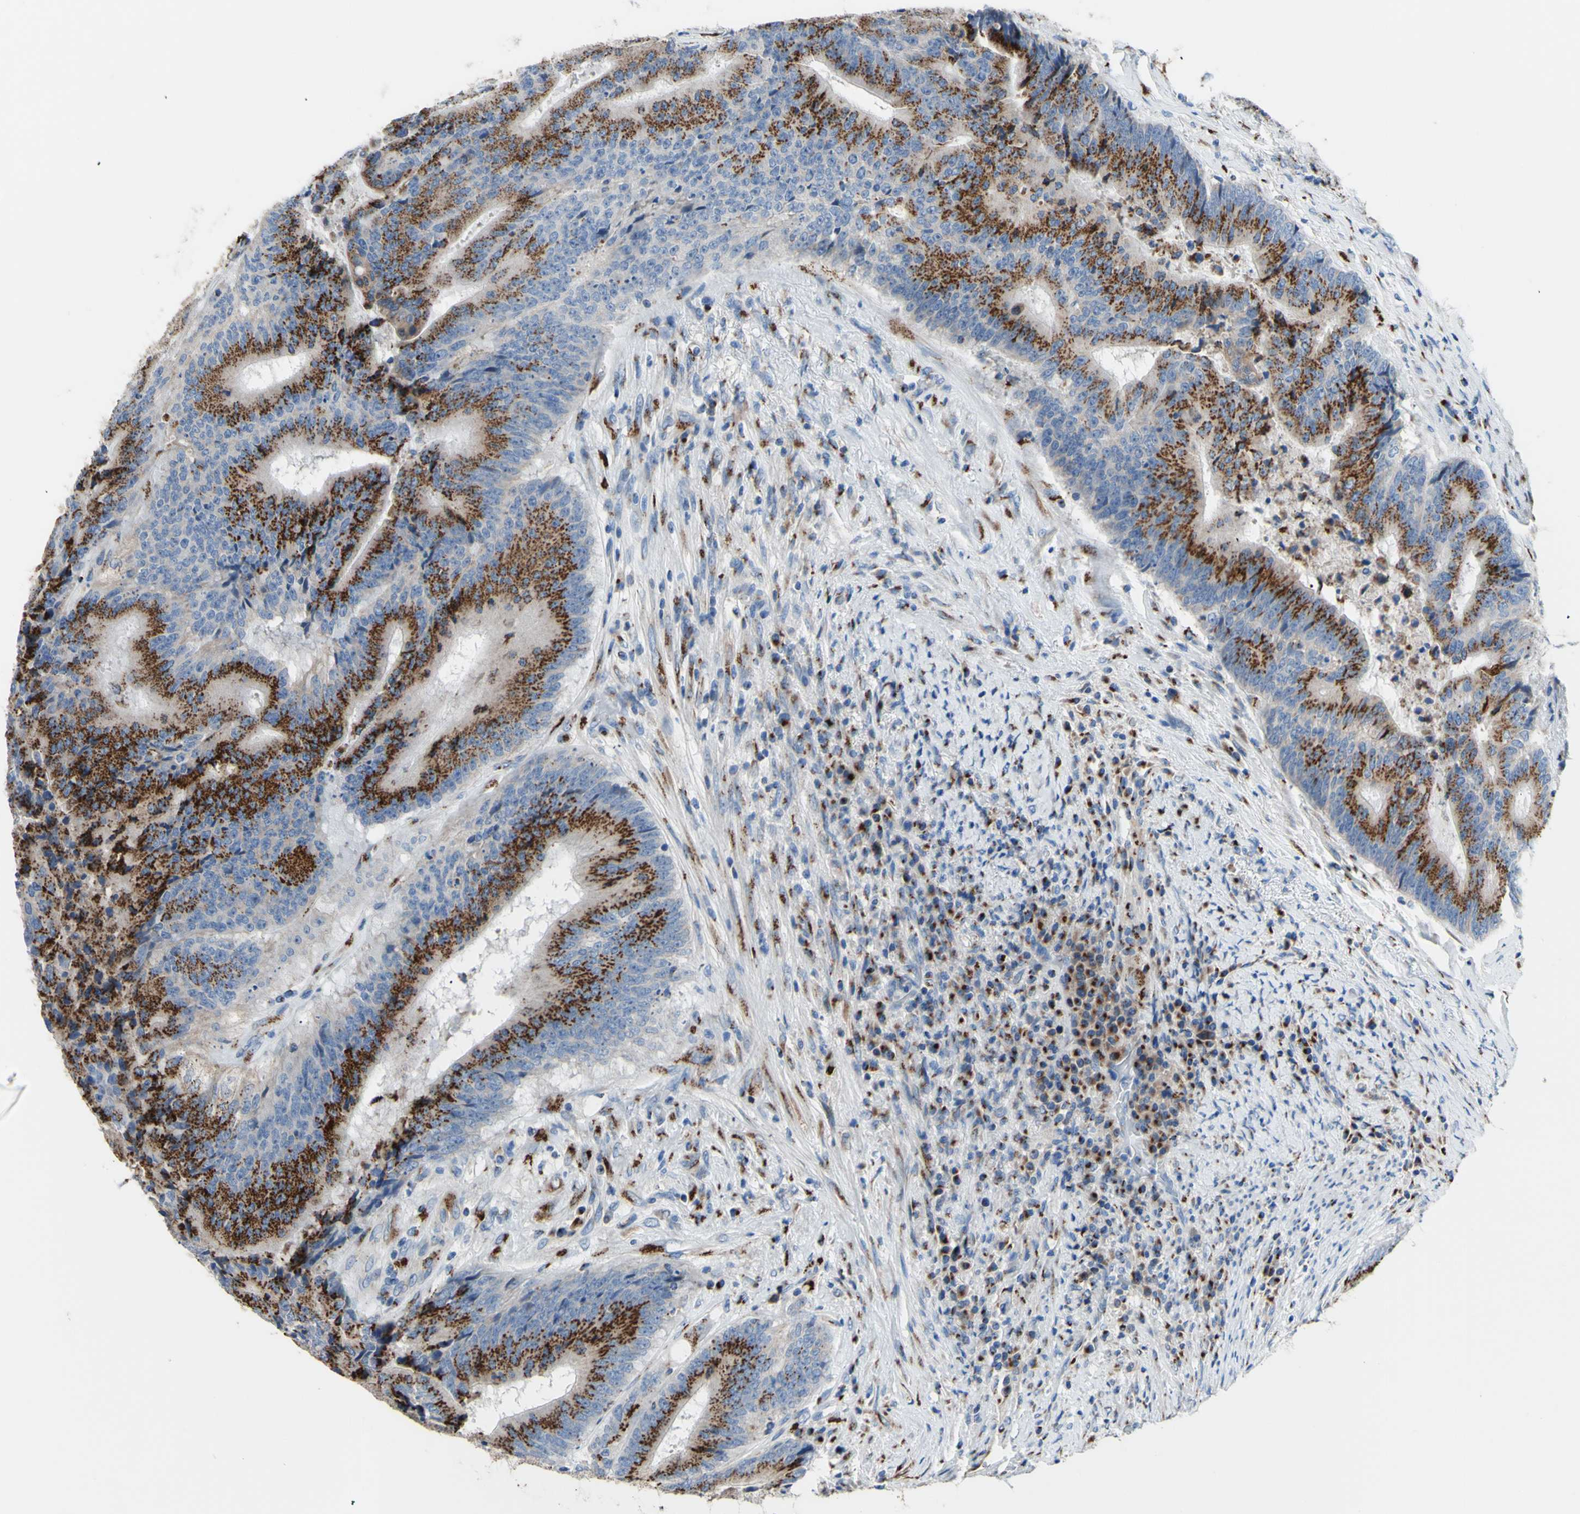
{"staining": {"intensity": "strong", "quantity": "25%-75%", "location": "cytoplasmic/membranous"}, "tissue": "colorectal cancer", "cell_type": "Tumor cells", "image_type": "cancer", "snomed": [{"axis": "morphology", "description": "Adenocarcinoma, NOS"}, {"axis": "topography", "description": "Rectum"}], "caption": "Immunohistochemical staining of human colorectal cancer displays high levels of strong cytoplasmic/membranous staining in about 25%-75% of tumor cells.", "gene": "GALNT2", "patient": {"sex": "male", "age": 72}}